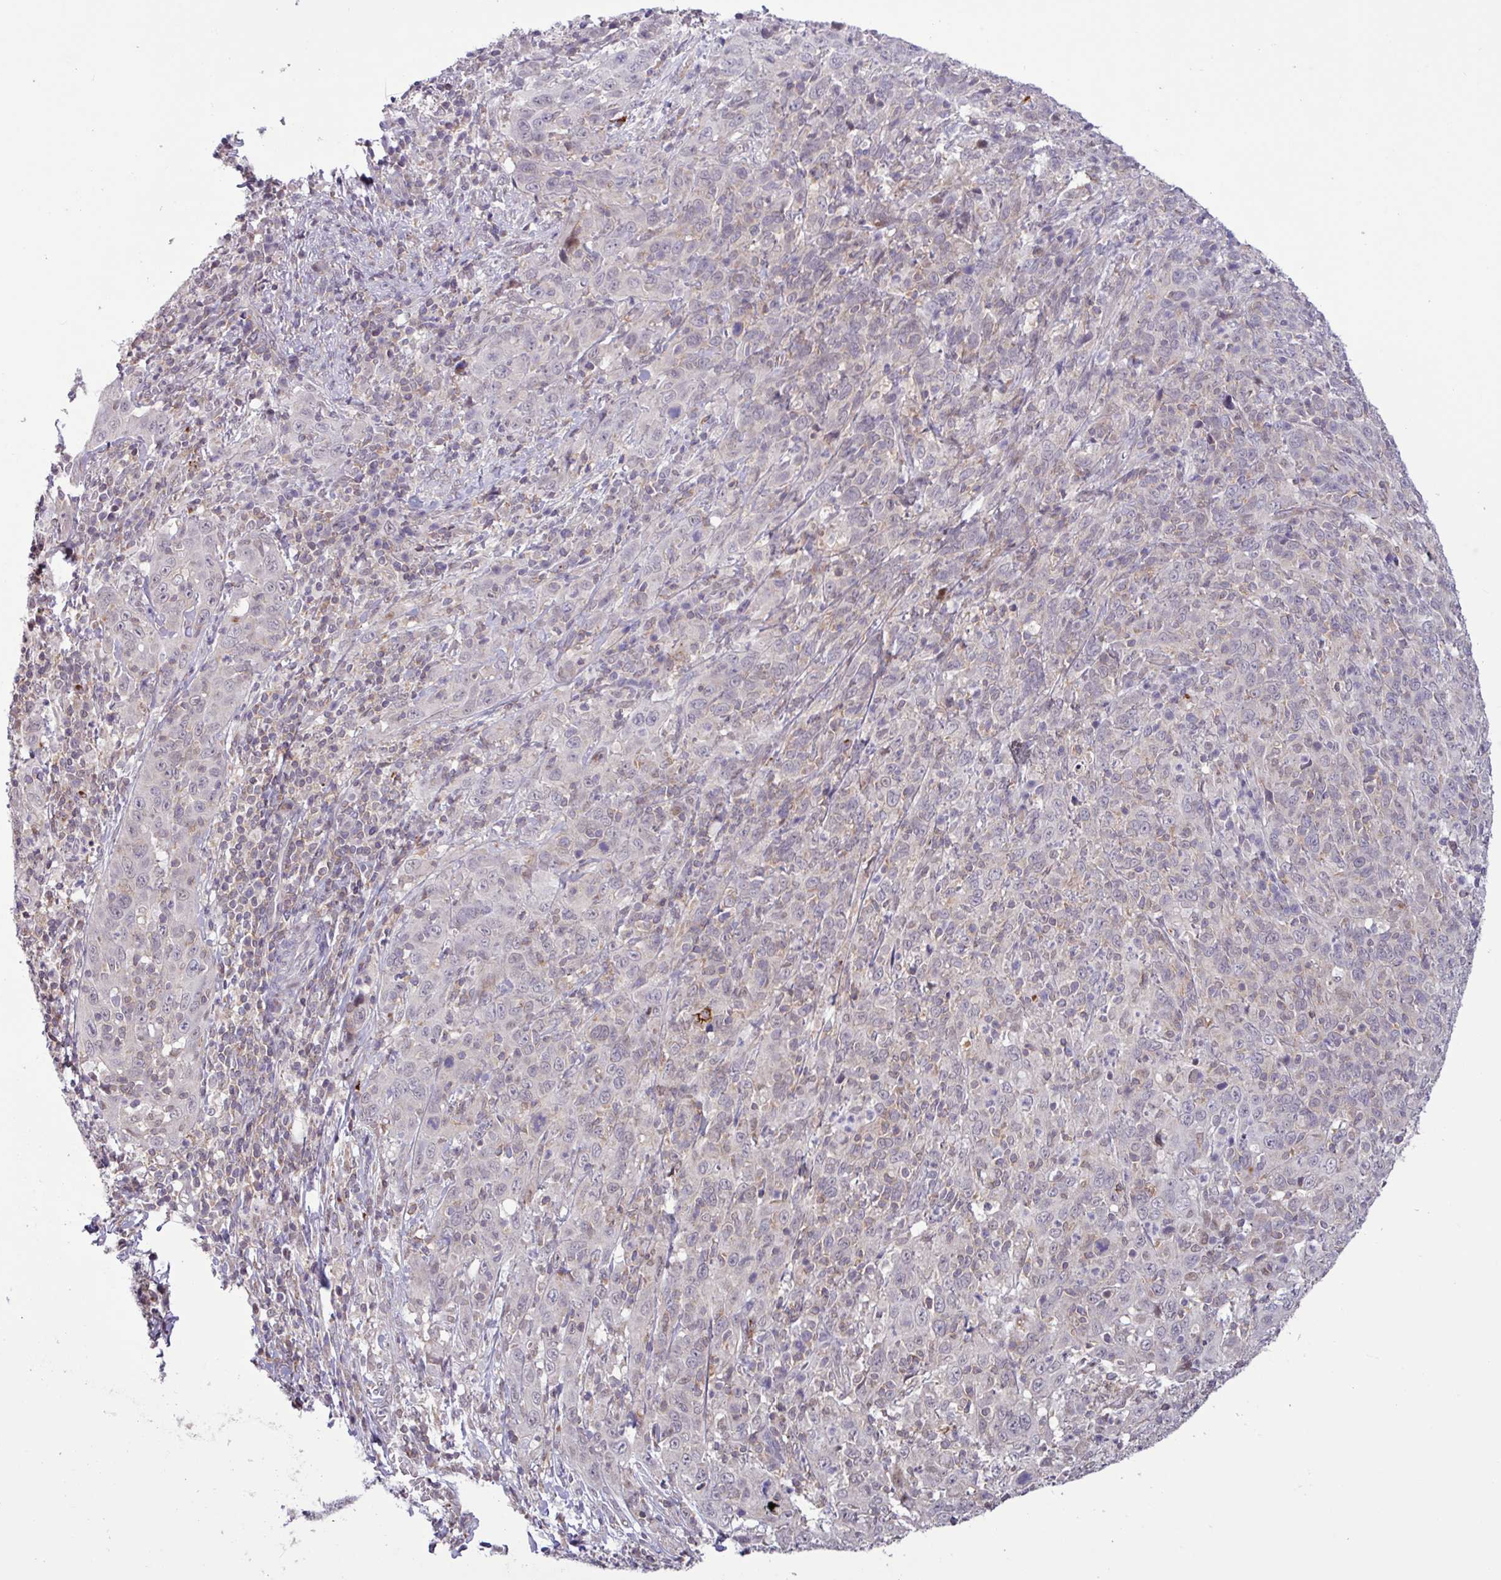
{"staining": {"intensity": "negative", "quantity": "none", "location": "none"}, "tissue": "cervical cancer", "cell_type": "Tumor cells", "image_type": "cancer", "snomed": [{"axis": "morphology", "description": "Squamous cell carcinoma, NOS"}, {"axis": "topography", "description": "Cervix"}], "caption": "Tumor cells are negative for protein expression in human cervical cancer.", "gene": "RTL3", "patient": {"sex": "female", "age": 46}}